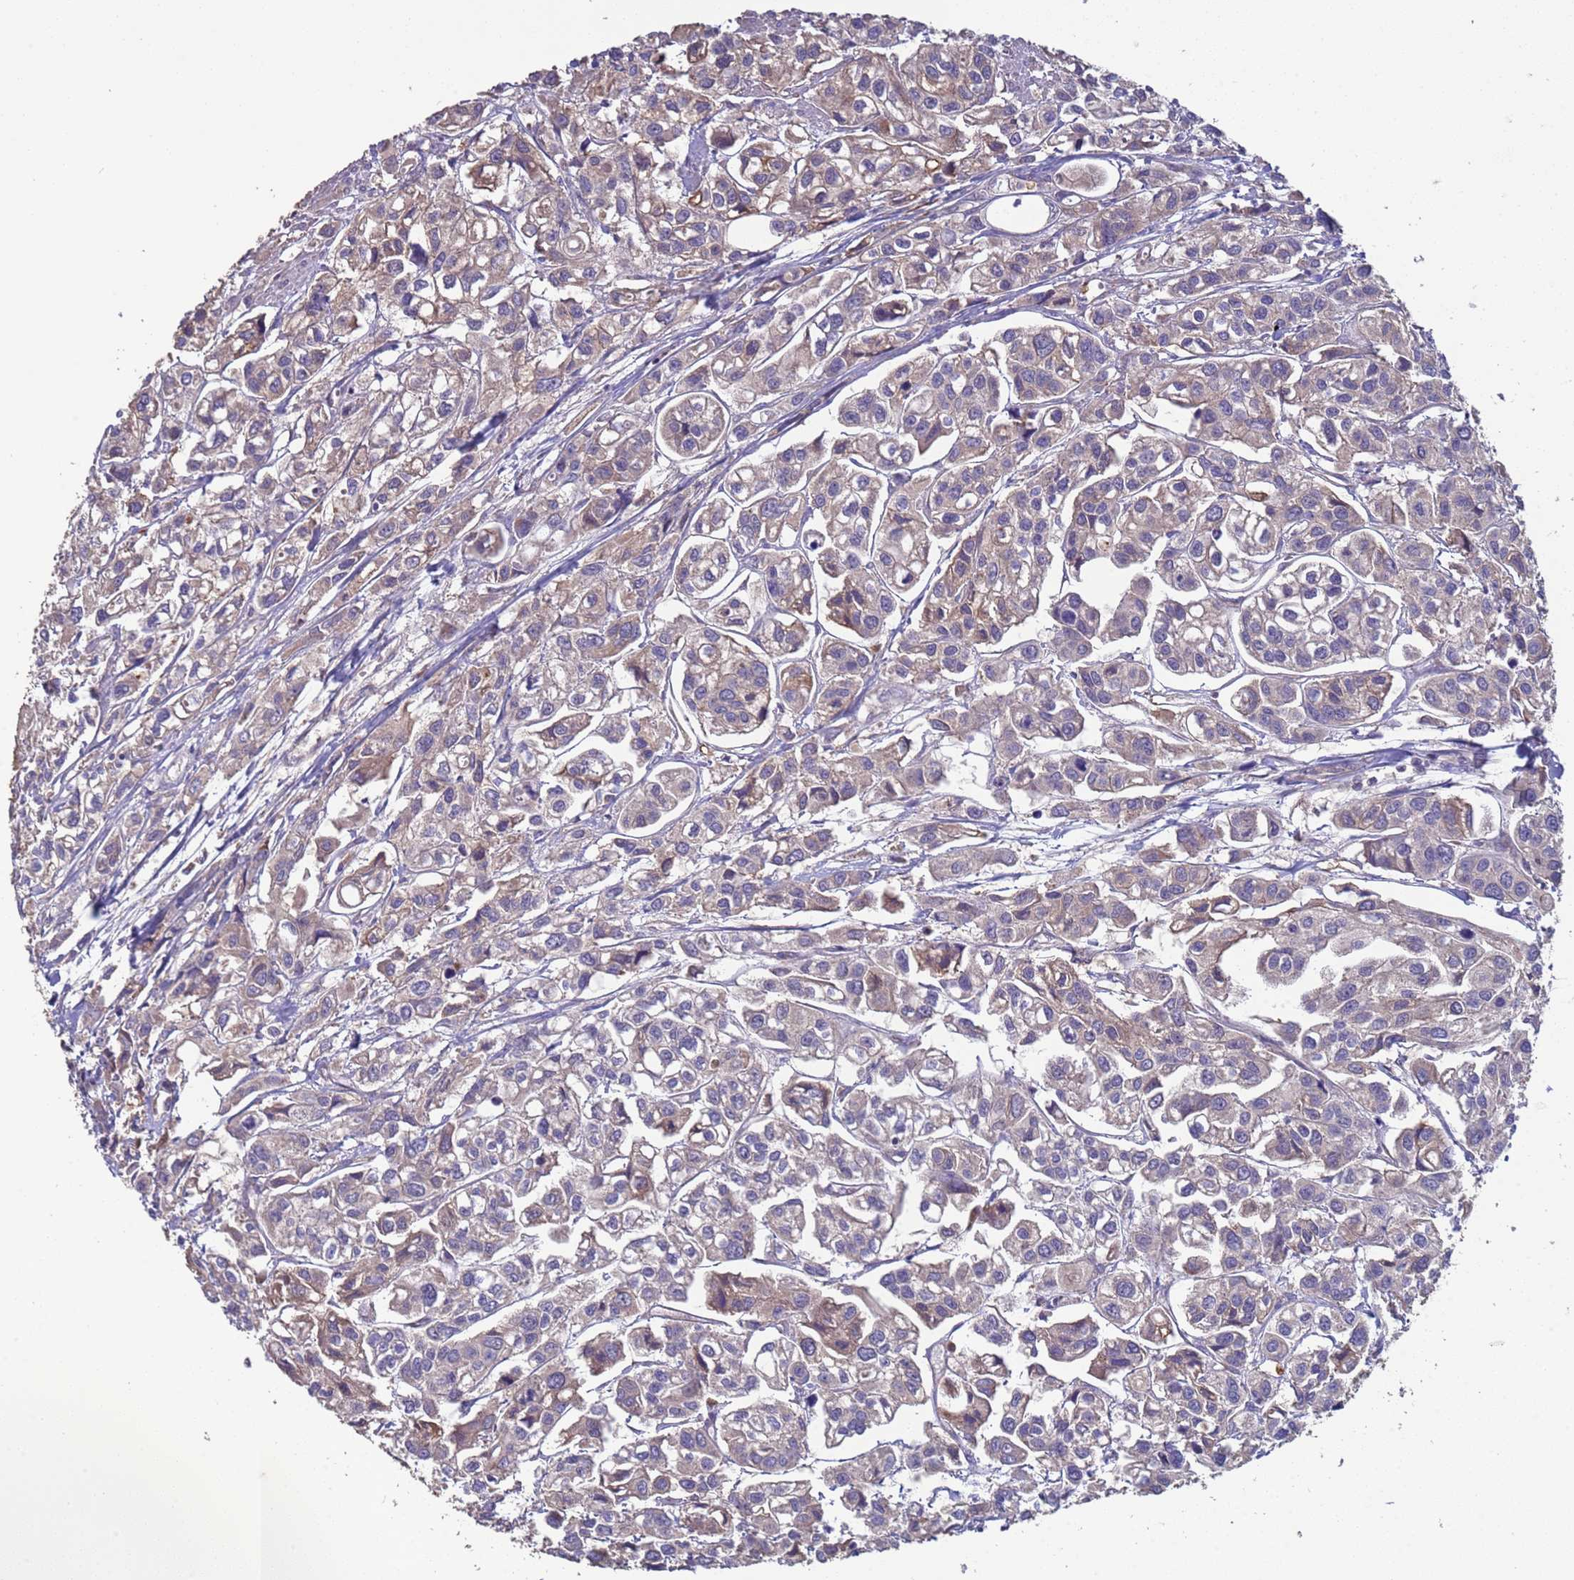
{"staining": {"intensity": "weak", "quantity": "25%-75%", "location": "cytoplasmic/membranous"}, "tissue": "urothelial cancer", "cell_type": "Tumor cells", "image_type": "cancer", "snomed": [{"axis": "morphology", "description": "Urothelial carcinoma, High grade"}, {"axis": "topography", "description": "Urinary bladder"}], "caption": "Urothelial cancer stained with a brown dye reveals weak cytoplasmic/membranous positive staining in about 25%-75% of tumor cells.", "gene": "EEF1AKMT1", "patient": {"sex": "male", "age": 67}}